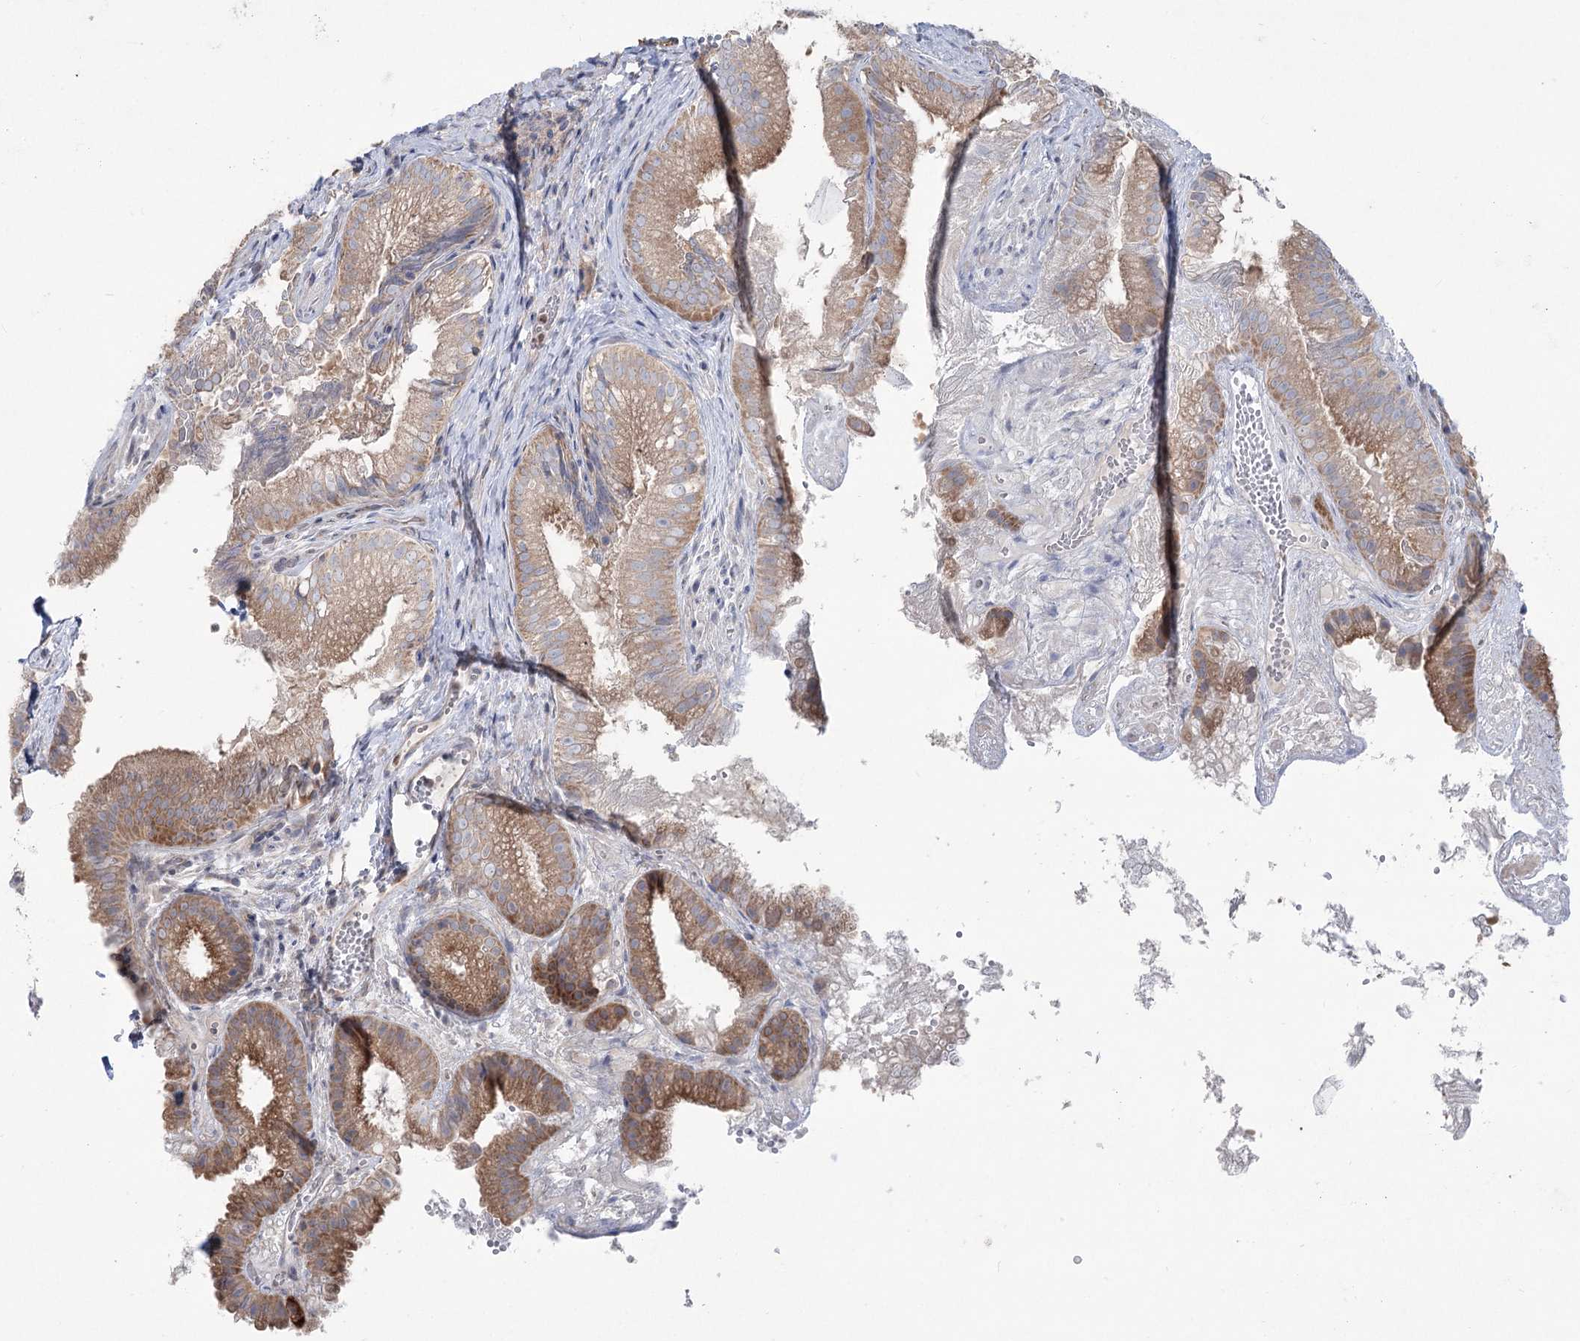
{"staining": {"intensity": "moderate", "quantity": ">75%", "location": "cytoplasmic/membranous"}, "tissue": "gallbladder", "cell_type": "Glandular cells", "image_type": "normal", "snomed": [{"axis": "morphology", "description": "Normal tissue, NOS"}, {"axis": "topography", "description": "Gallbladder"}], "caption": "Protein positivity by IHC shows moderate cytoplasmic/membranous expression in approximately >75% of glandular cells in normal gallbladder. The staining was performed using DAB (3,3'-diaminobenzidine), with brown indicating positive protein expression. Nuclei are stained blue with hematoxylin.", "gene": "SCN11A", "patient": {"sex": "female", "age": 30}}